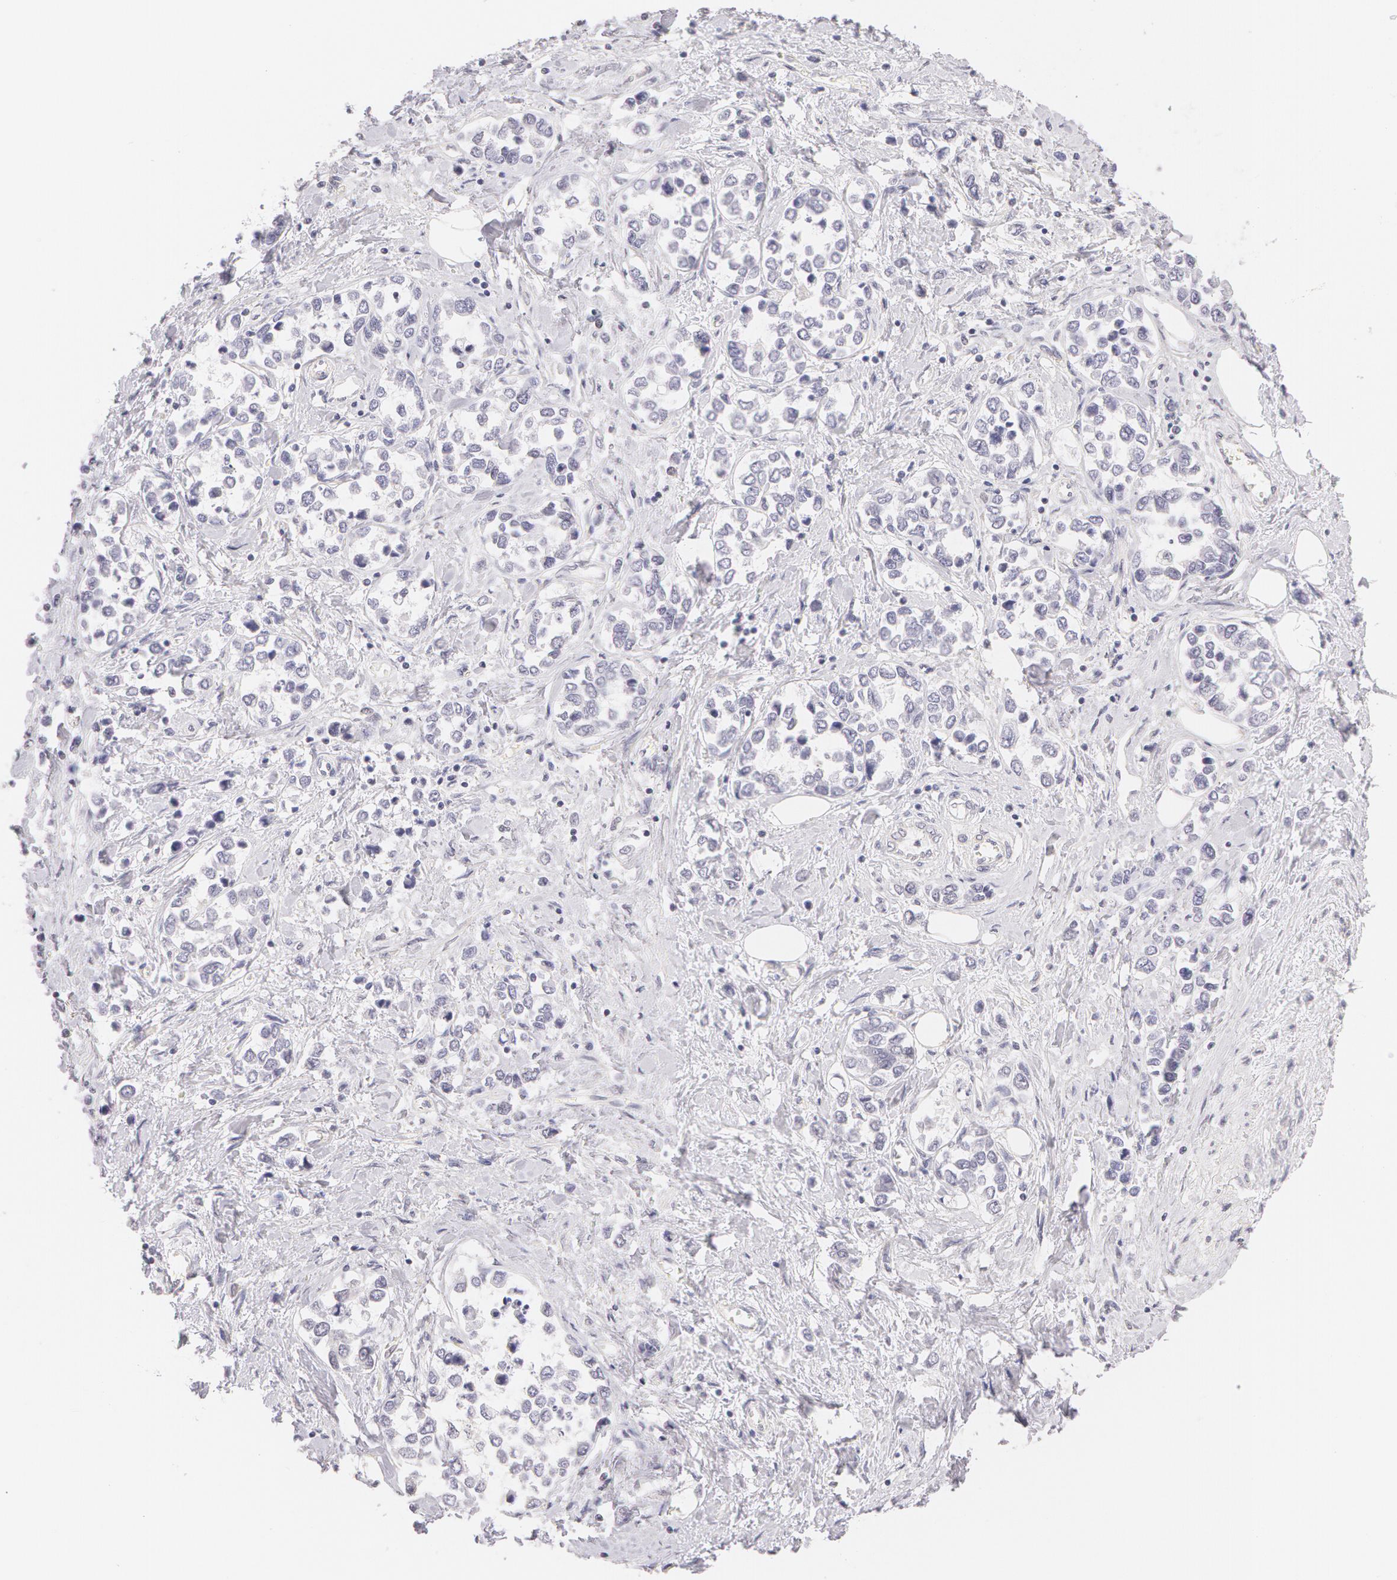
{"staining": {"intensity": "negative", "quantity": "none", "location": "none"}, "tissue": "stomach cancer", "cell_type": "Tumor cells", "image_type": "cancer", "snomed": [{"axis": "morphology", "description": "Adenocarcinoma, NOS"}, {"axis": "topography", "description": "Stomach, upper"}], "caption": "Immunohistochemical staining of adenocarcinoma (stomach) displays no significant staining in tumor cells.", "gene": "ZNF597", "patient": {"sex": "male", "age": 76}}